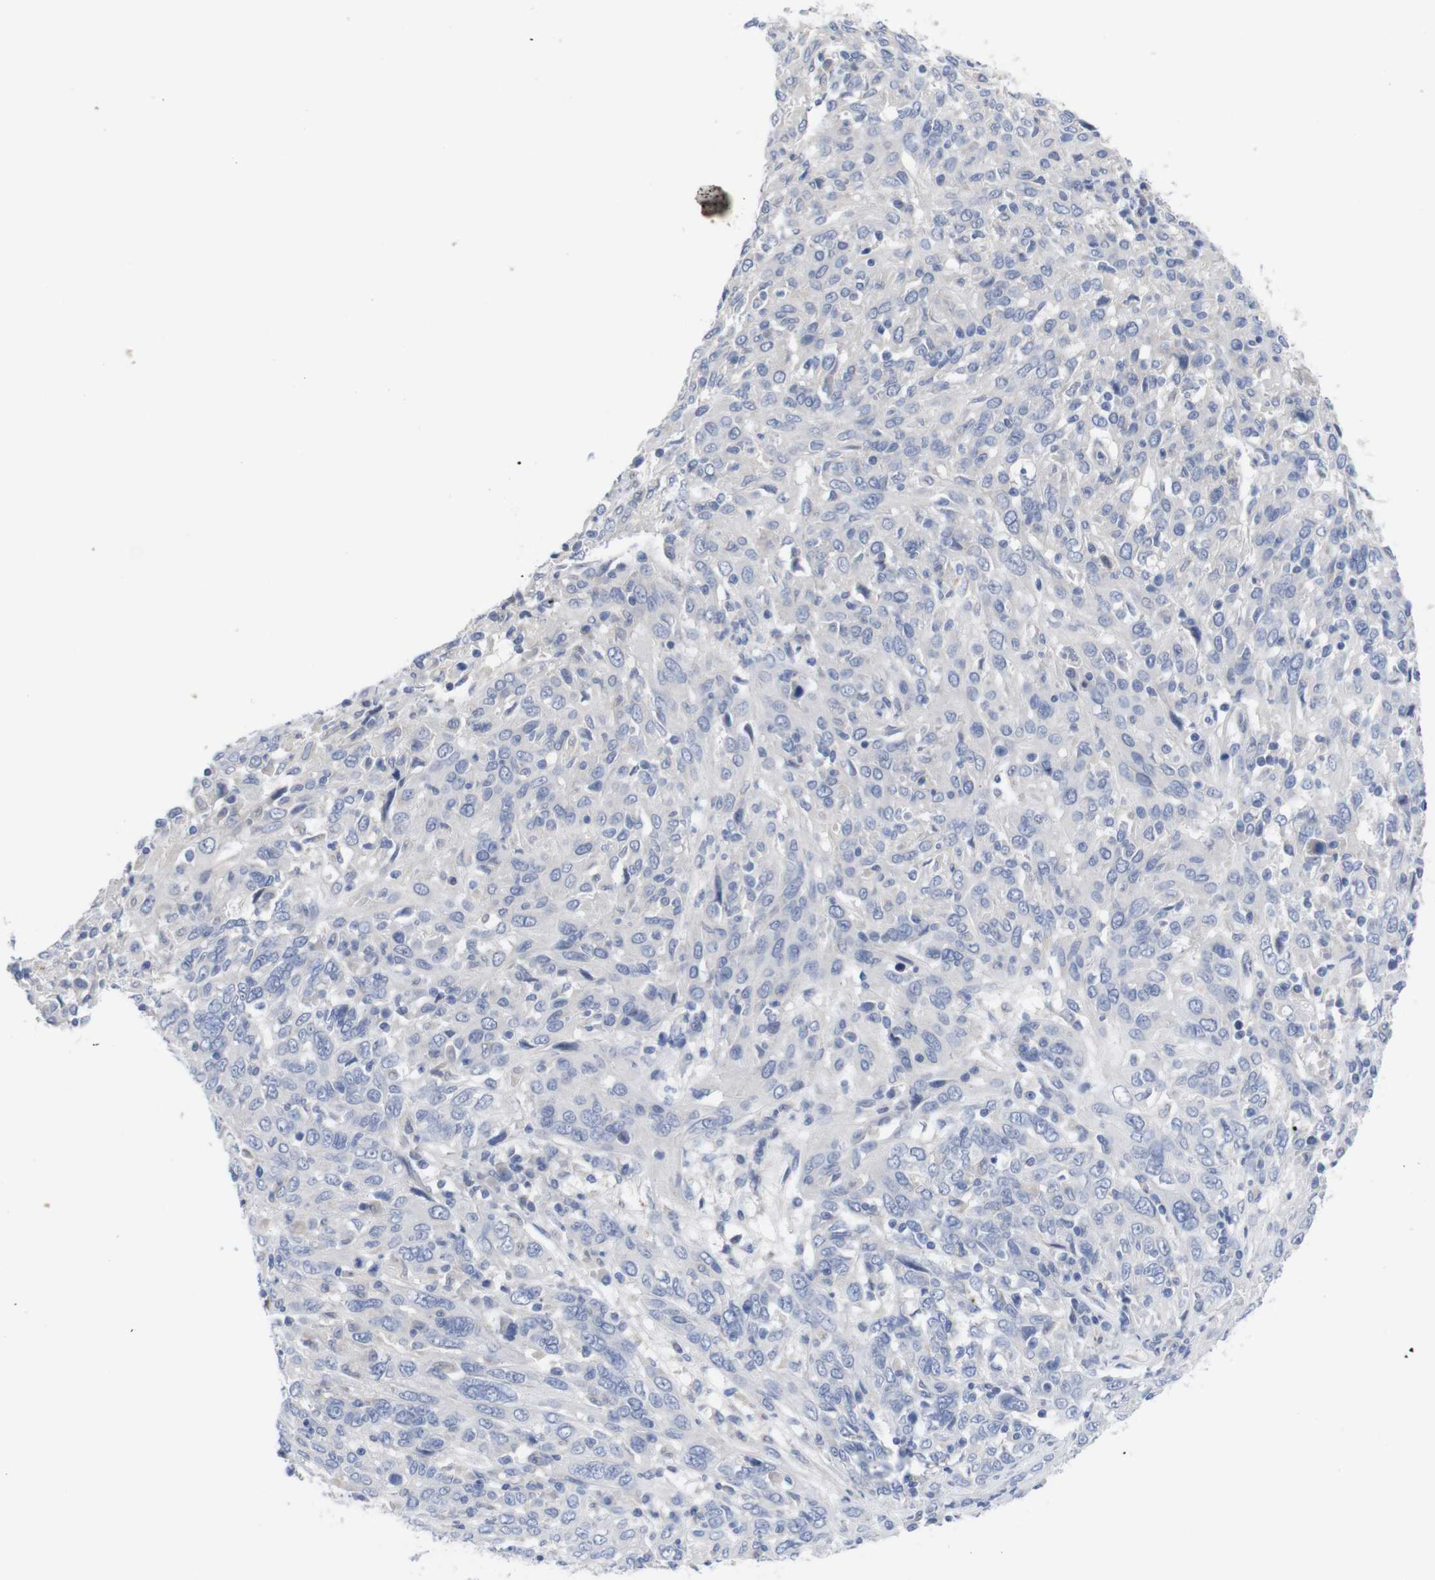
{"staining": {"intensity": "negative", "quantity": "none", "location": "none"}, "tissue": "cervical cancer", "cell_type": "Tumor cells", "image_type": "cancer", "snomed": [{"axis": "morphology", "description": "Squamous cell carcinoma, NOS"}, {"axis": "topography", "description": "Cervix"}], "caption": "Image shows no protein staining in tumor cells of cervical squamous cell carcinoma tissue.", "gene": "TNNI3", "patient": {"sex": "female", "age": 46}}